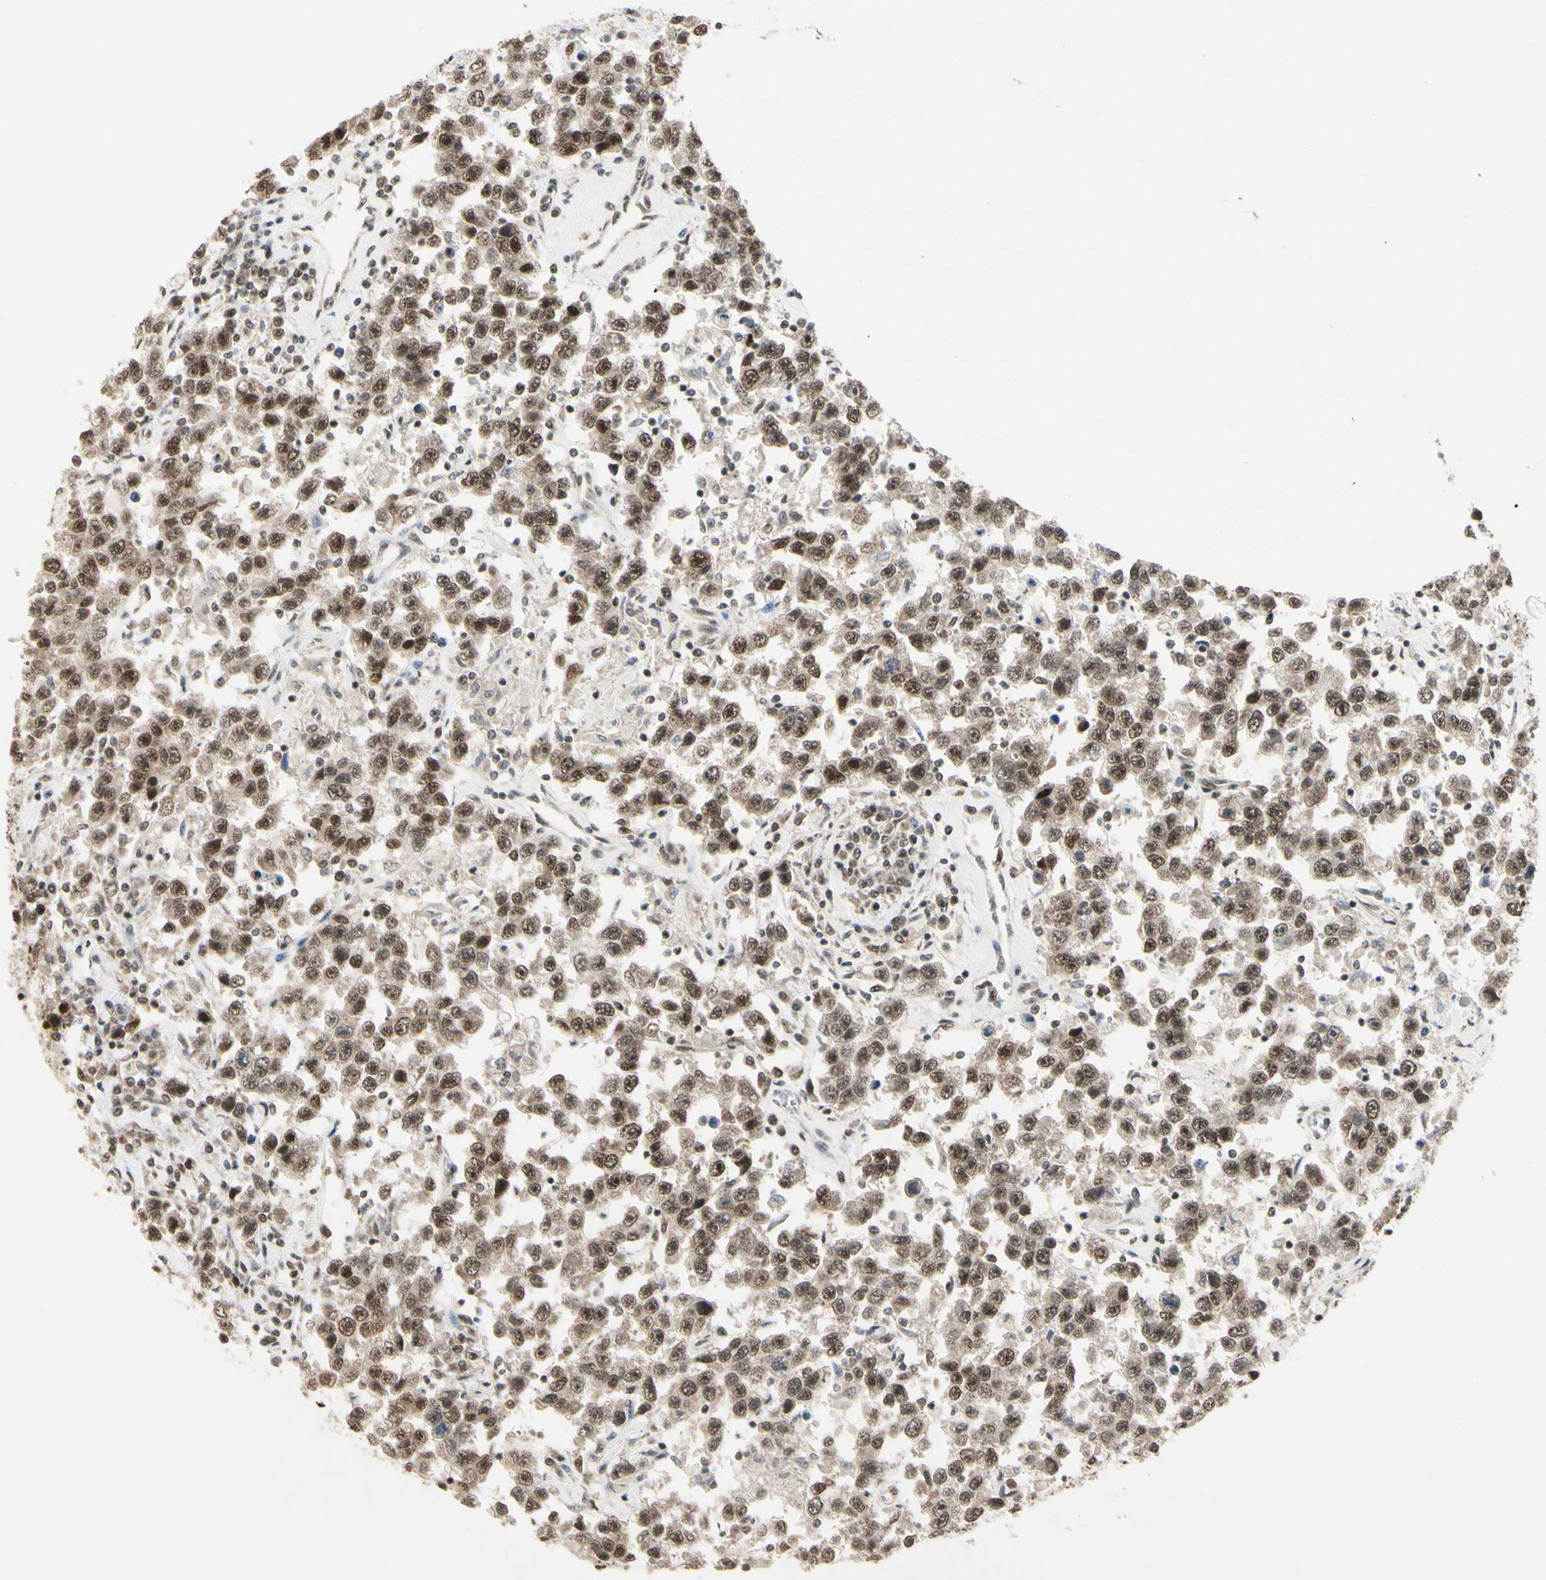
{"staining": {"intensity": "moderate", "quantity": ">75%", "location": "cytoplasmic/membranous,nuclear"}, "tissue": "testis cancer", "cell_type": "Tumor cells", "image_type": "cancer", "snomed": [{"axis": "morphology", "description": "Seminoma, NOS"}, {"axis": "topography", "description": "Testis"}], "caption": "Seminoma (testis) stained with a protein marker reveals moderate staining in tumor cells.", "gene": "CHAMP1", "patient": {"sex": "male", "age": 41}}